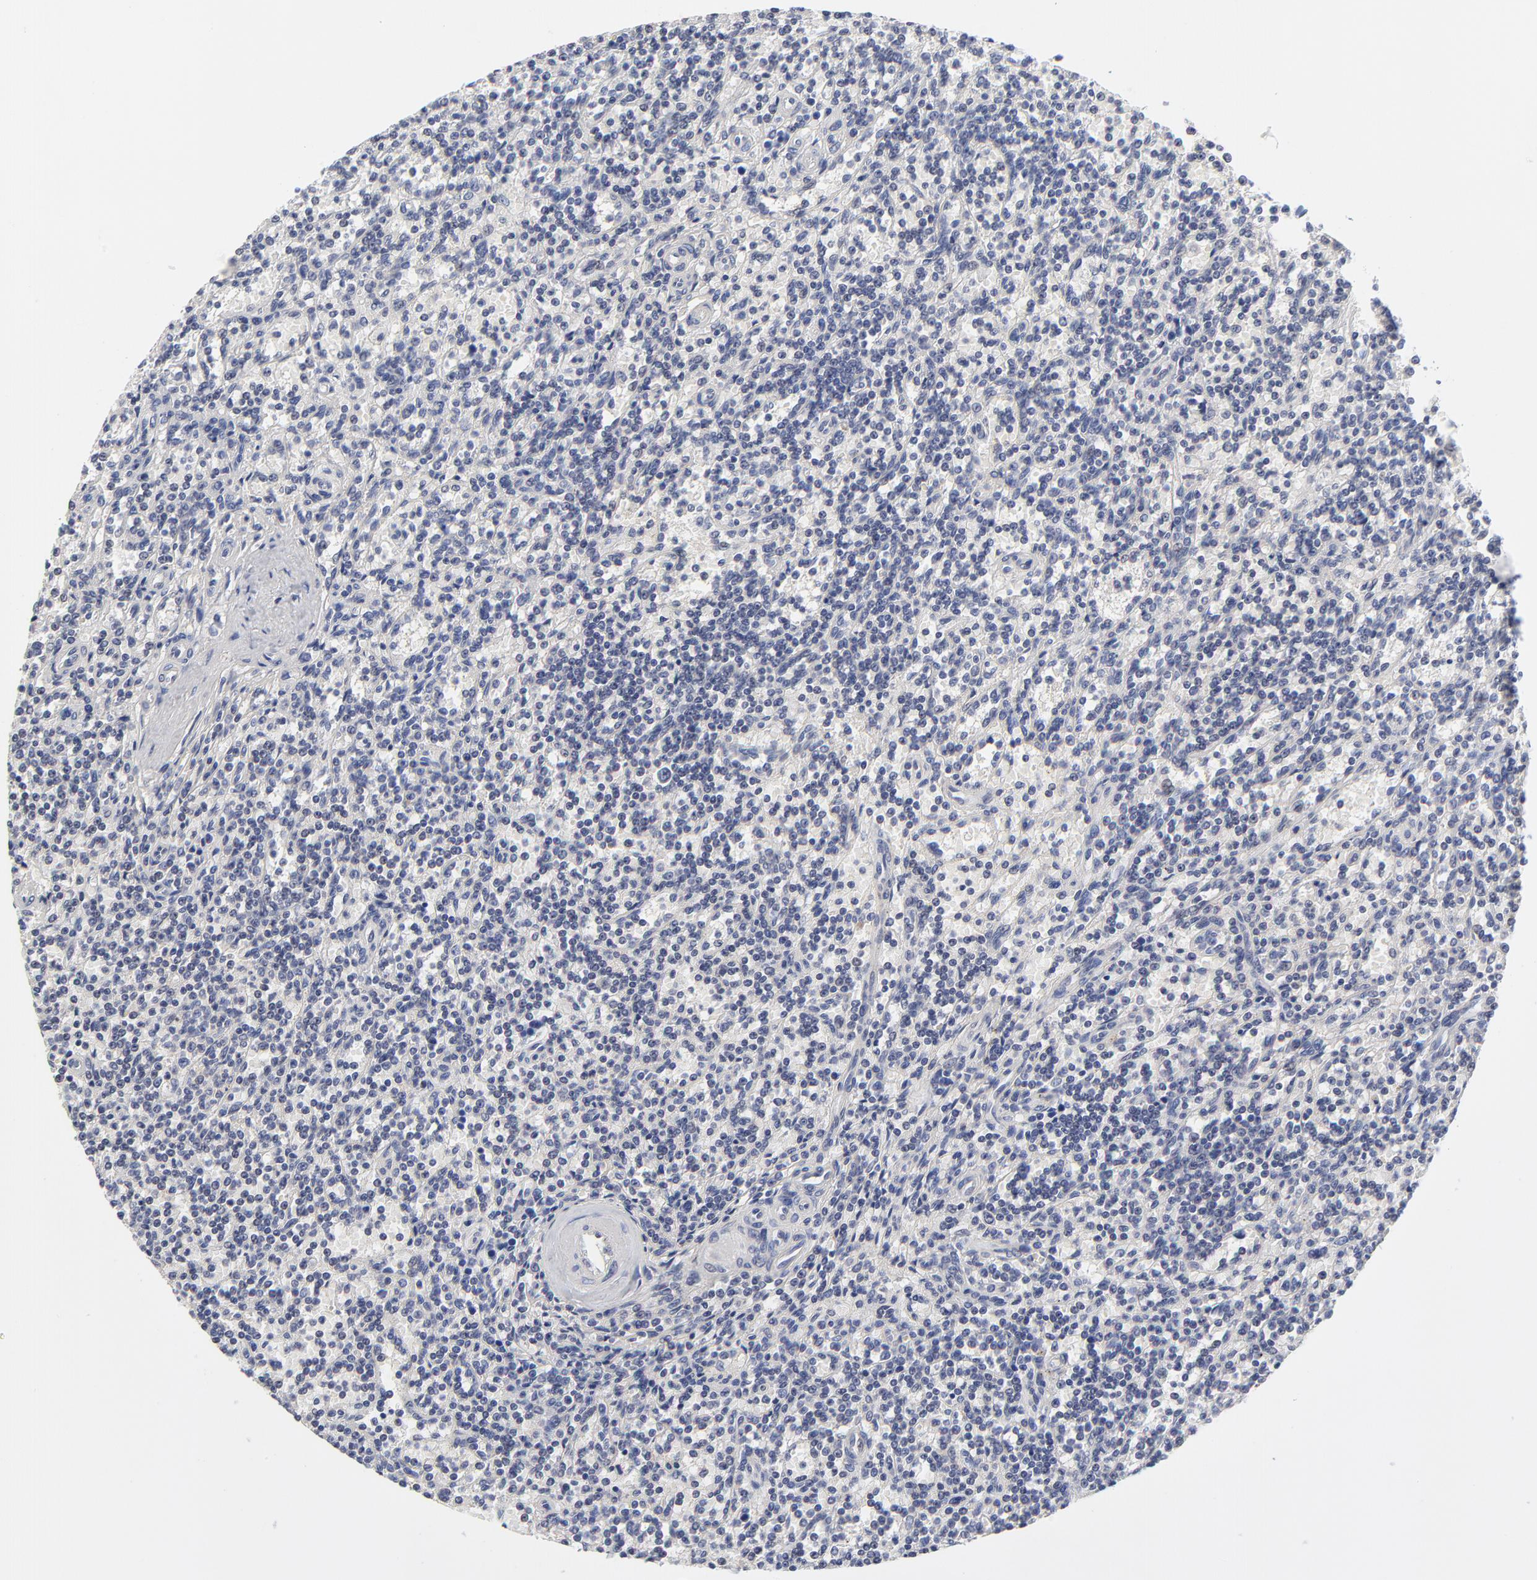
{"staining": {"intensity": "negative", "quantity": "none", "location": "none"}, "tissue": "lymphoma", "cell_type": "Tumor cells", "image_type": "cancer", "snomed": [{"axis": "morphology", "description": "Malignant lymphoma, non-Hodgkin's type, Low grade"}, {"axis": "topography", "description": "Spleen"}], "caption": "An image of human lymphoma is negative for staining in tumor cells.", "gene": "ZNF157", "patient": {"sex": "male", "age": 73}}